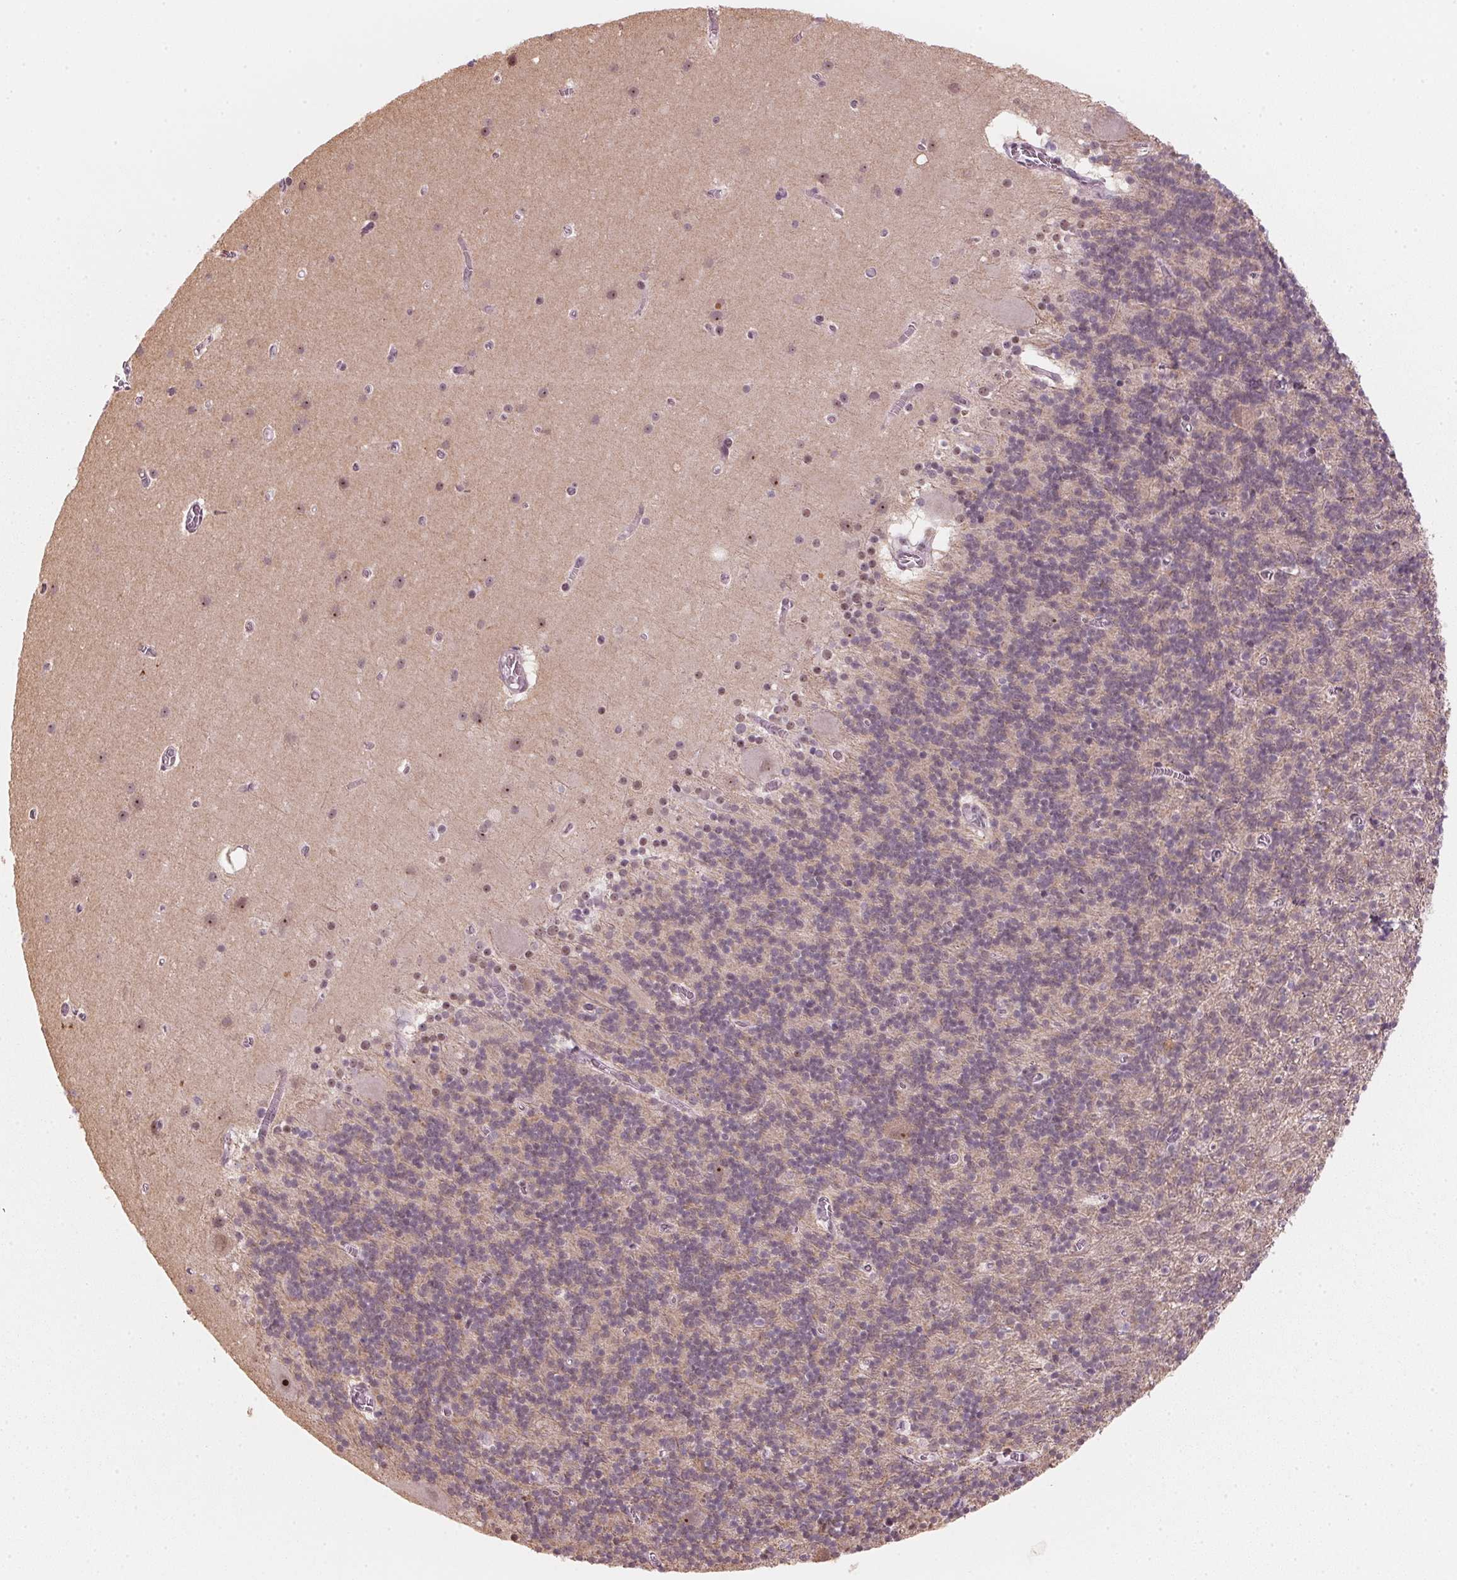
{"staining": {"intensity": "negative", "quantity": "none", "location": "none"}, "tissue": "cerebellum", "cell_type": "Cells in granular layer", "image_type": "normal", "snomed": [{"axis": "morphology", "description": "Normal tissue, NOS"}, {"axis": "topography", "description": "Cerebellum"}], "caption": "The immunohistochemistry micrograph has no significant positivity in cells in granular layer of cerebellum. The staining is performed using DAB (3,3'-diaminobenzidine) brown chromogen with nuclei counter-stained in using hematoxylin.", "gene": "DNTTIP2", "patient": {"sex": "male", "age": 70}}